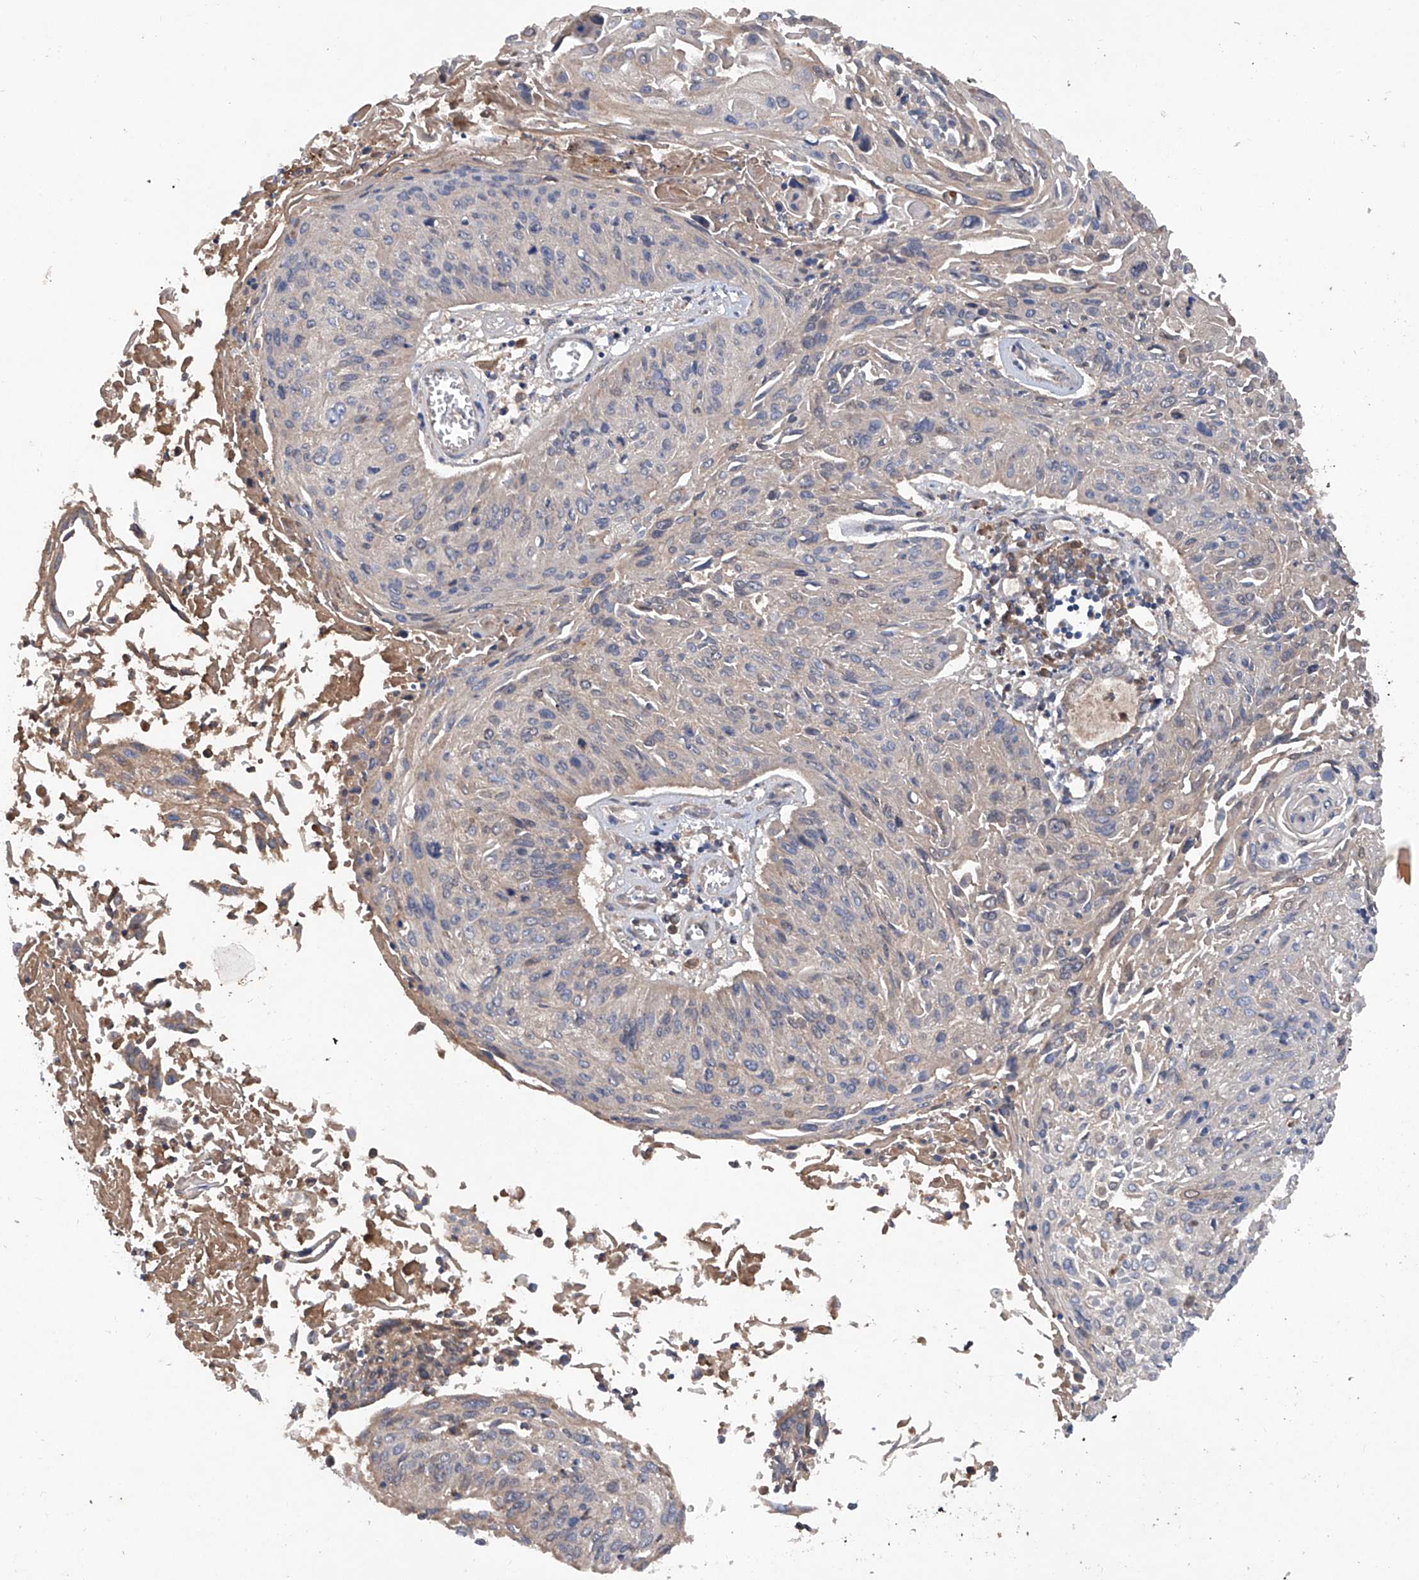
{"staining": {"intensity": "negative", "quantity": "none", "location": "none"}, "tissue": "cervical cancer", "cell_type": "Tumor cells", "image_type": "cancer", "snomed": [{"axis": "morphology", "description": "Squamous cell carcinoma, NOS"}, {"axis": "topography", "description": "Cervix"}], "caption": "DAB immunohistochemical staining of squamous cell carcinoma (cervical) exhibits no significant expression in tumor cells.", "gene": "ASCC3", "patient": {"sex": "female", "age": 51}}